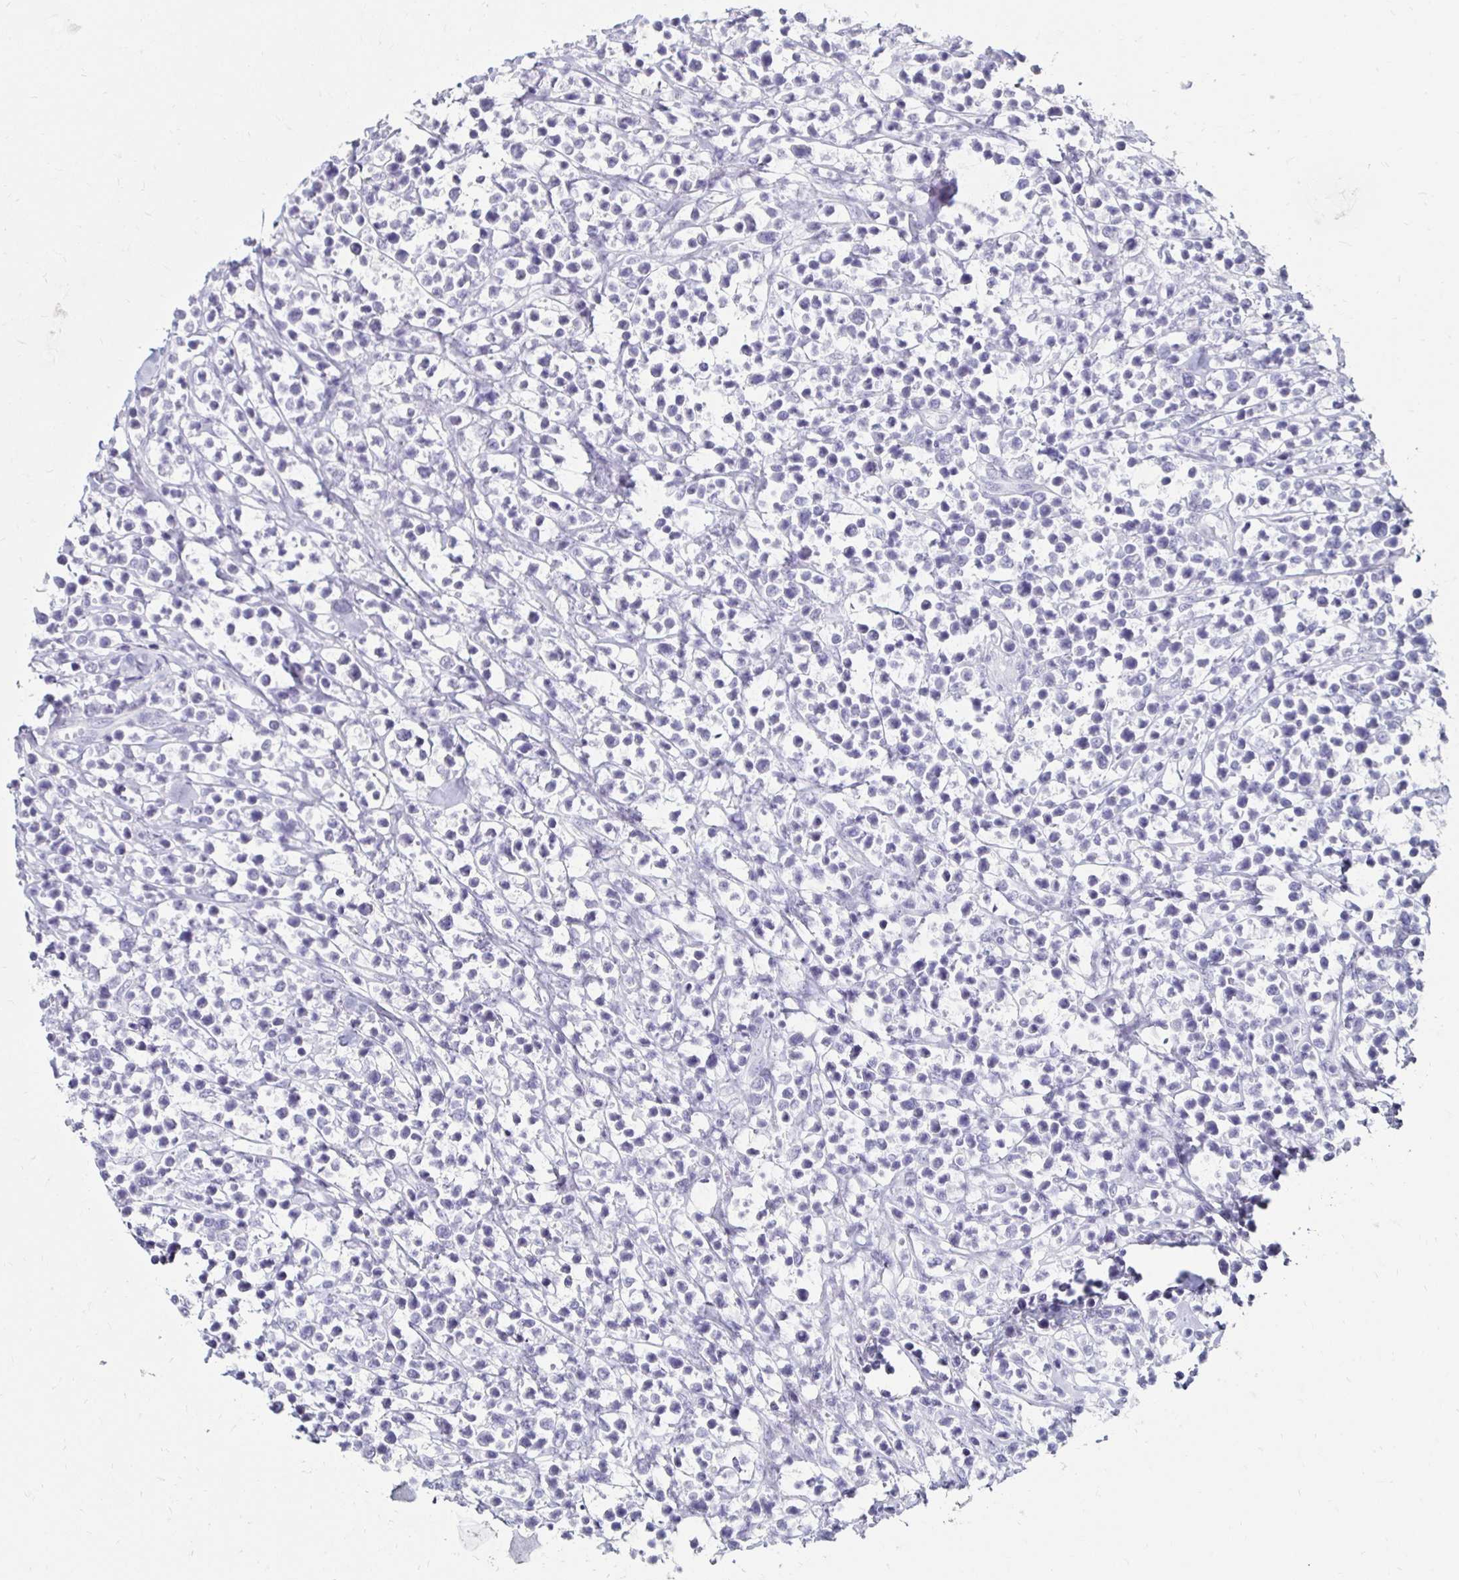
{"staining": {"intensity": "negative", "quantity": "none", "location": "none"}, "tissue": "lymphoma", "cell_type": "Tumor cells", "image_type": "cancer", "snomed": [{"axis": "morphology", "description": "Malignant lymphoma, non-Hodgkin's type, Low grade"}, {"axis": "topography", "description": "Lymph node"}], "caption": "This is a micrograph of IHC staining of lymphoma, which shows no expression in tumor cells.", "gene": "TOMM34", "patient": {"sex": "male", "age": 60}}